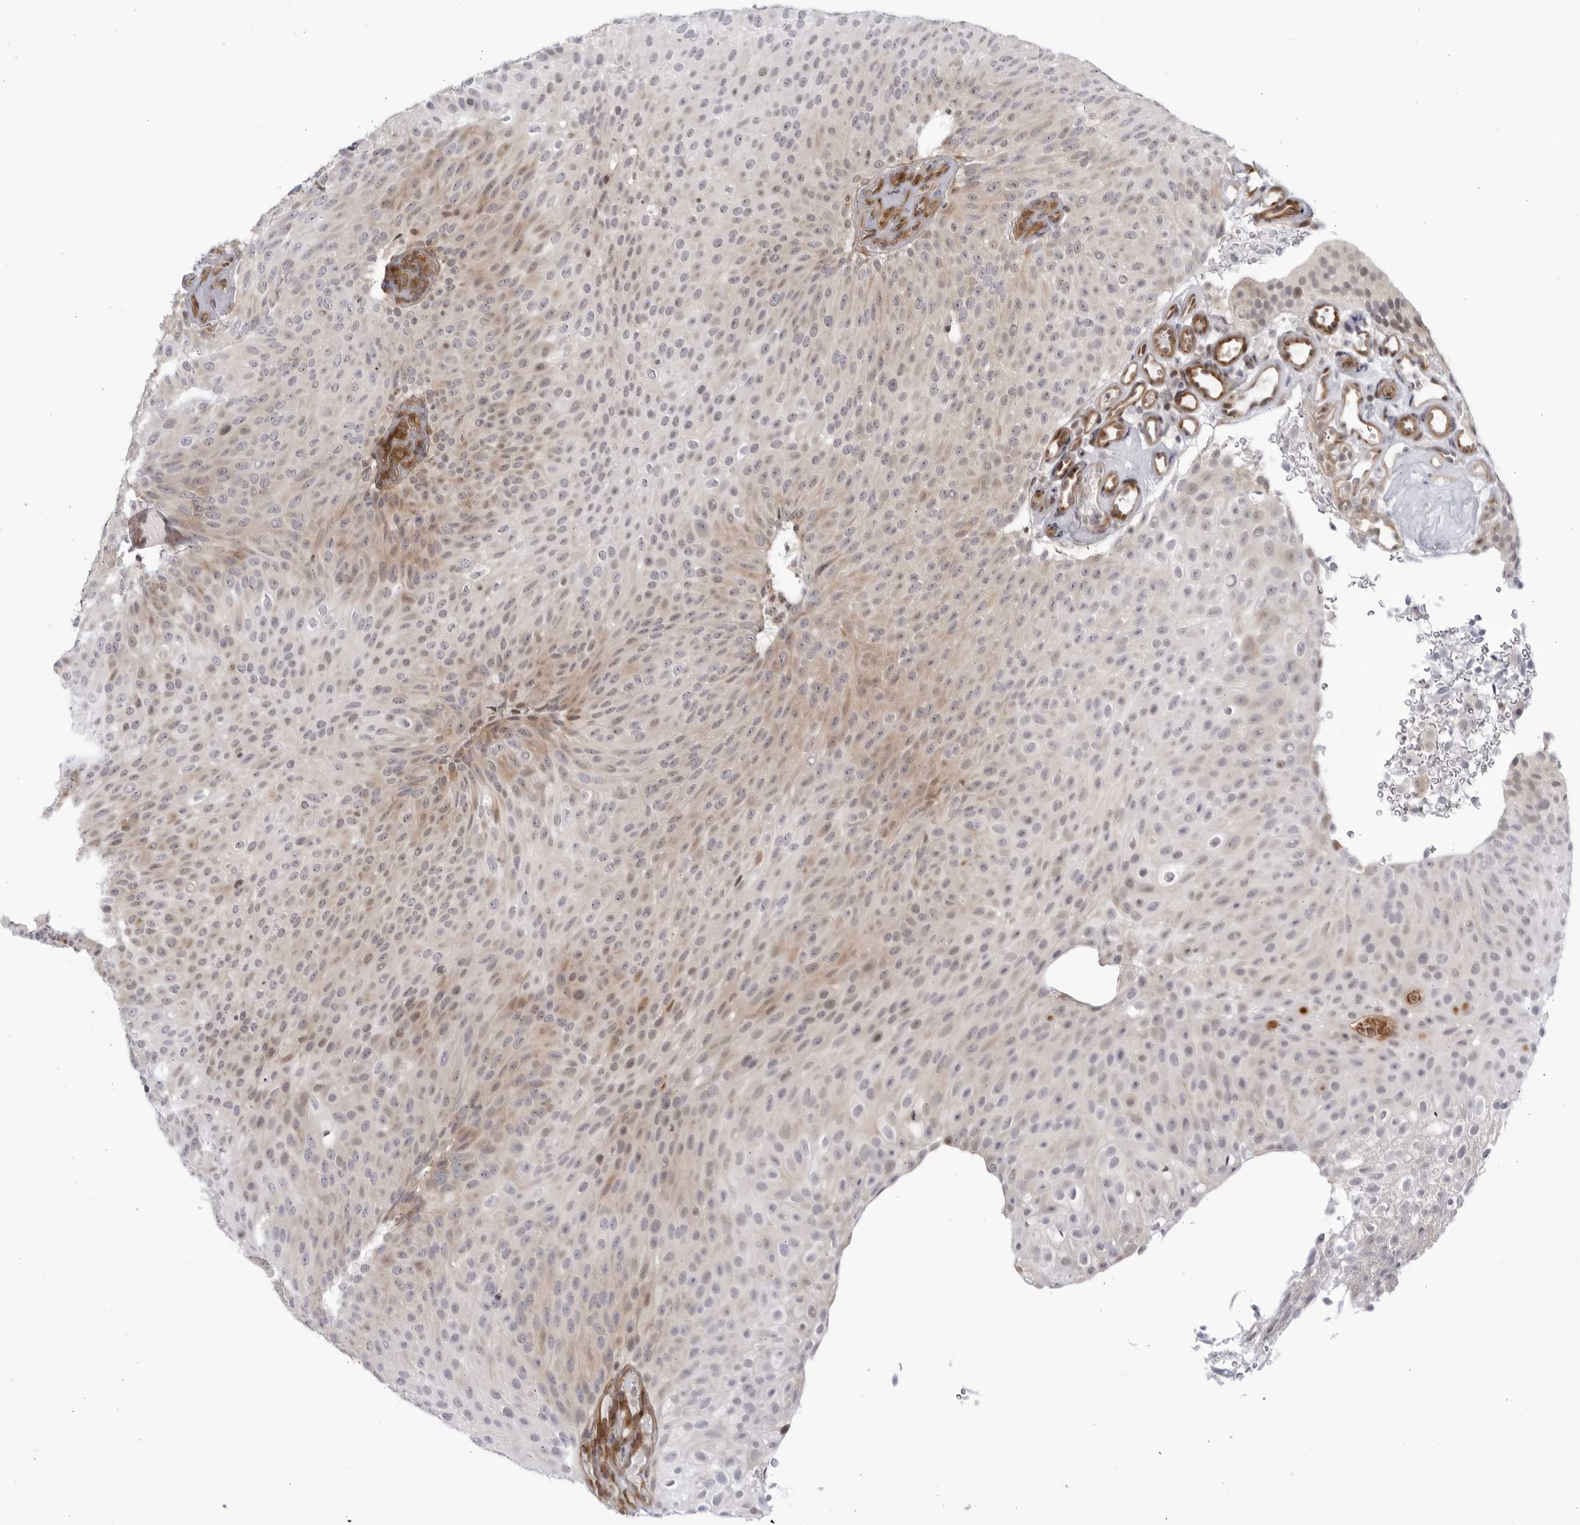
{"staining": {"intensity": "weak", "quantity": "<25%", "location": "cytoplasmic/membranous,nuclear"}, "tissue": "urothelial cancer", "cell_type": "Tumor cells", "image_type": "cancer", "snomed": [{"axis": "morphology", "description": "Urothelial carcinoma, Low grade"}, {"axis": "topography", "description": "Urinary bladder"}], "caption": "A high-resolution micrograph shows immunohistochemistry staining of urothelial carcinoma (low-grade), which displays no significant staining in tumor cells.", "gene": "CNBD1", "patient": {"sex": "male", "age": 78}}